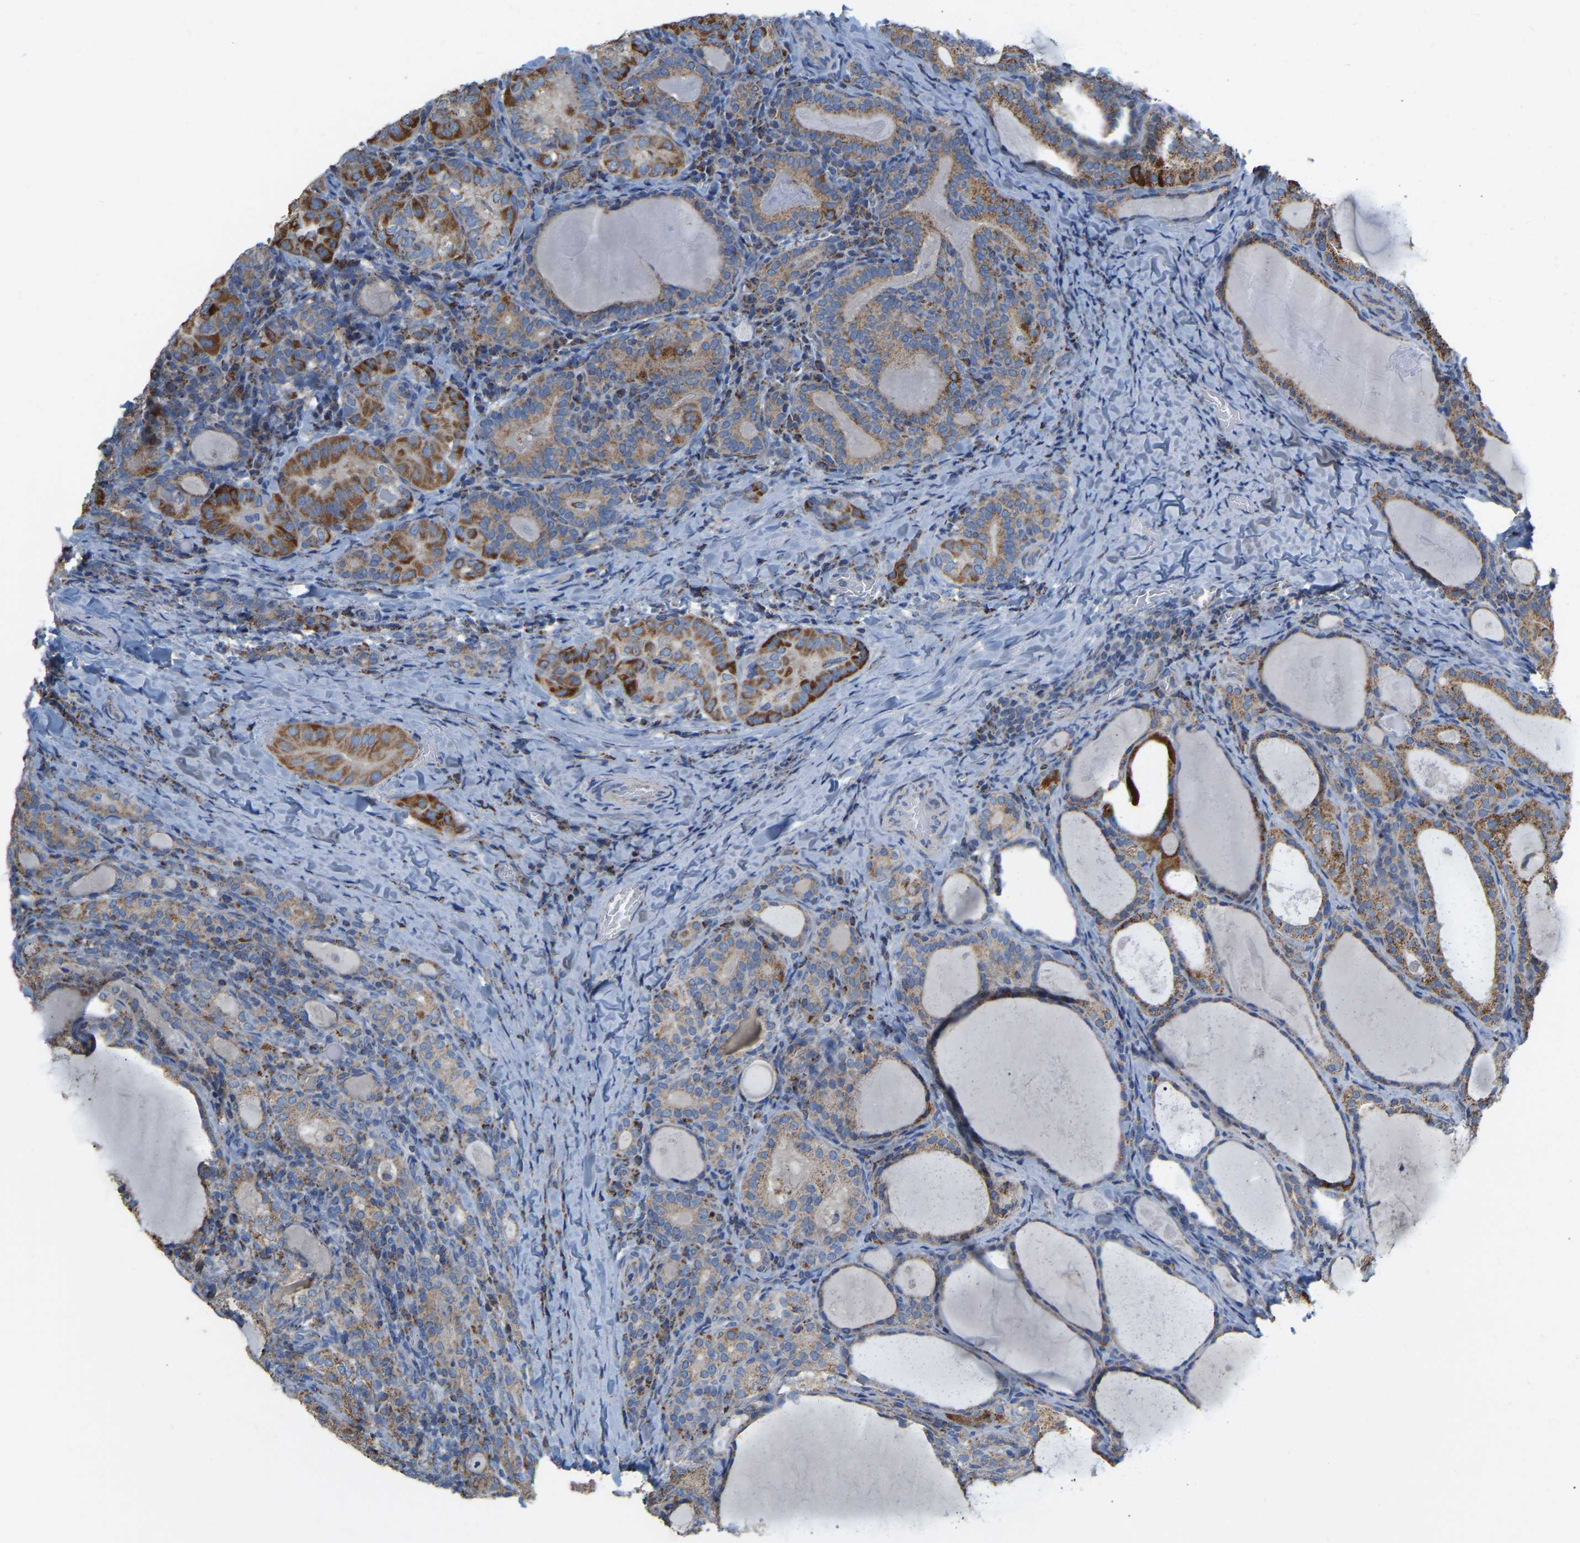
{"staining": {"intensity": "strong", "quantity": "25%-75%", "location": "cytoplasmic/membranous"}, "tissue": "thyroid cancer", "cell_type": "Tumor cells", "image_type": "cancer", "snomed": [{"axis": "morphology", "description": "Papillary adenocarcinoma, NOS"}, {"axis": "topography", "description": "Thyroid gland"}], "caption": "Human thyroid papillary adenocarcinoma stained for a protein (brown) exhibits strong cytoplasmic/membranous positive positivity in approximately 25%-75% of tumor cells.", "gene": "CBLB", "patient": {"sex": "female", "age": 42}}